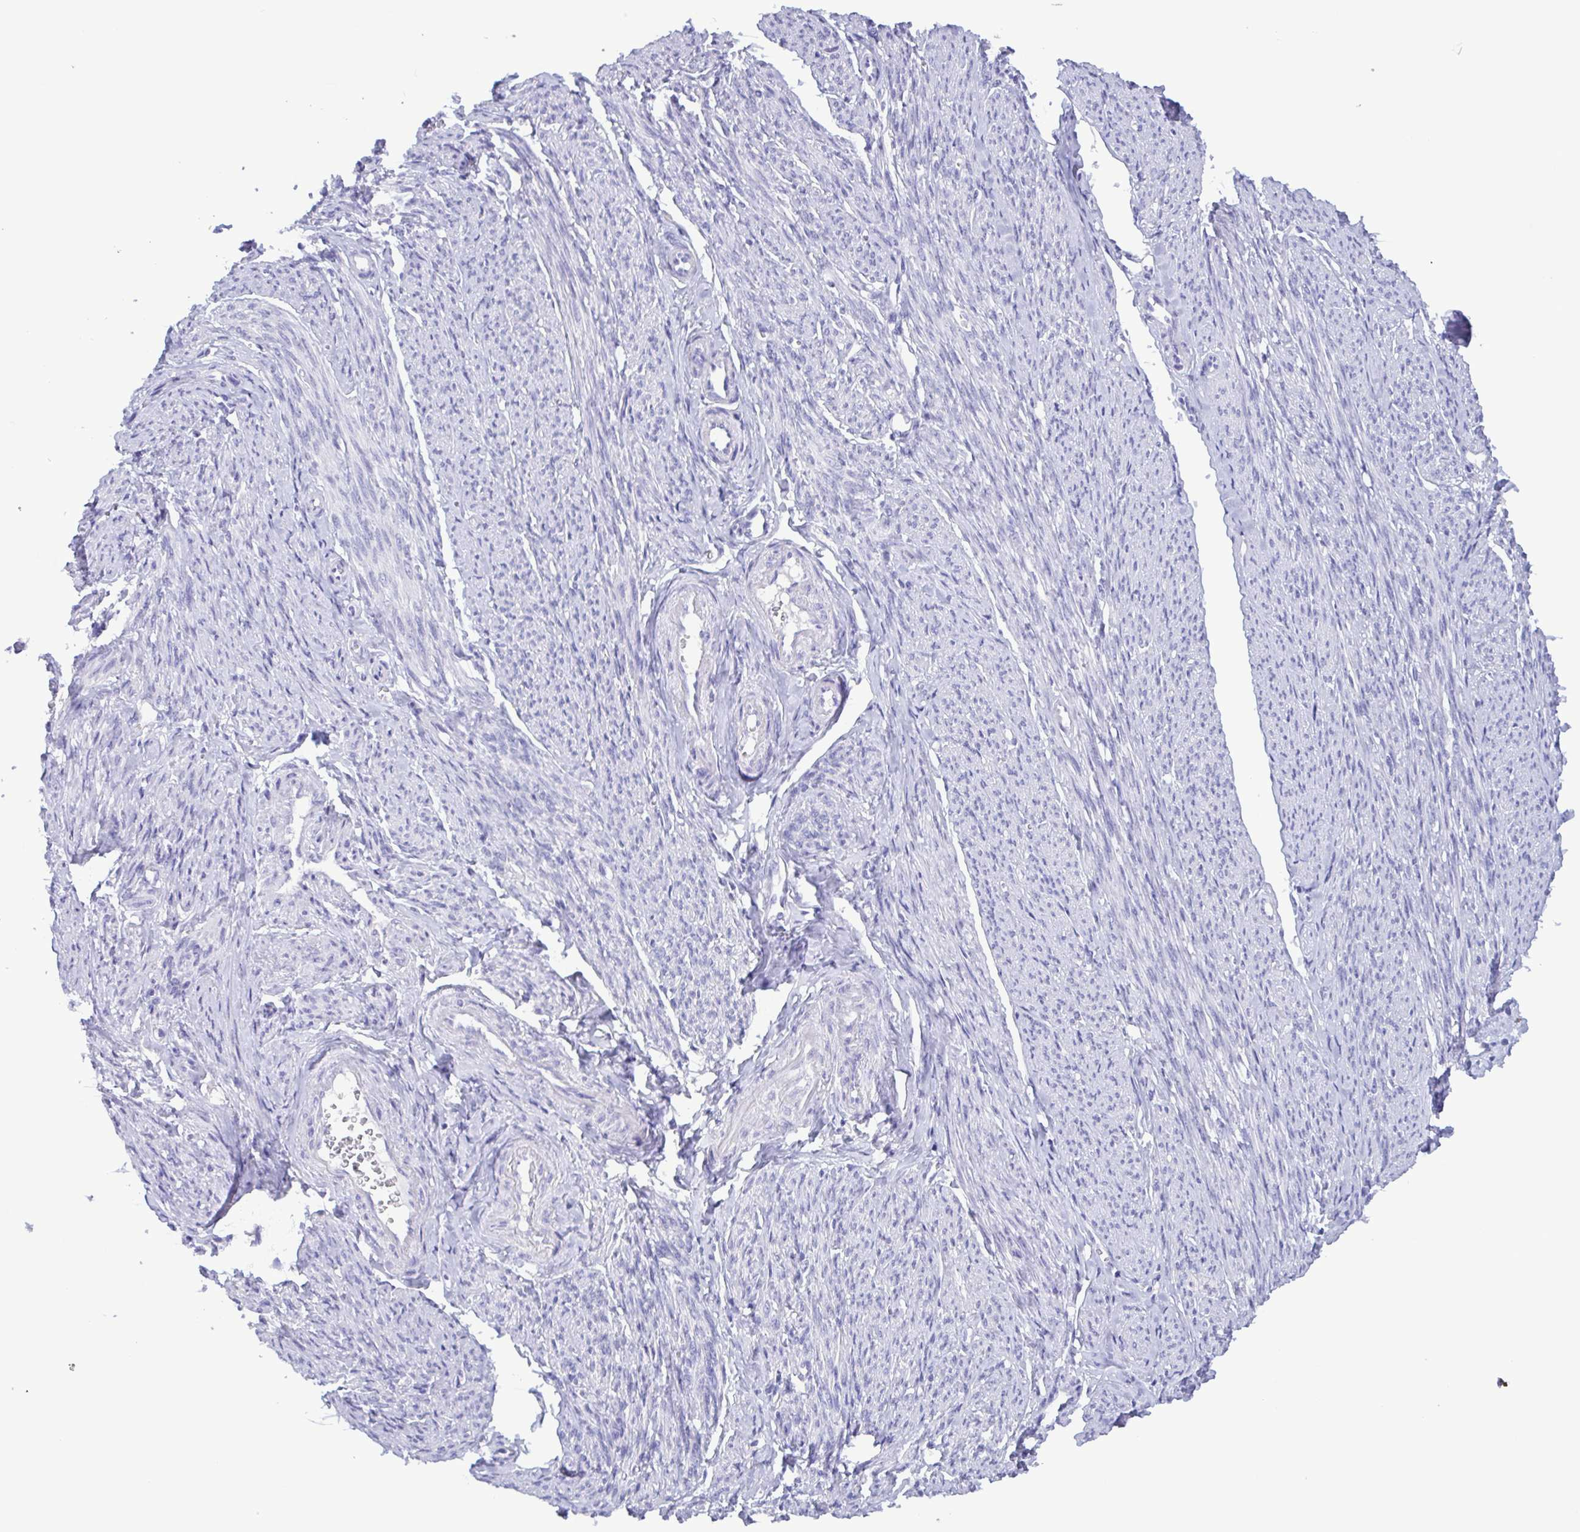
{"staining": {"intensity": "negative", "quantity": "none", "location": "none"}, "tissue": "smooth muscle", "cell_type": "Smooth muscle cells", "image_type": "normal", "snomed": [{"axis": "morphology", "description": "Normal tissue, NOS"}, {"axis": "topography", "description": "Smooth muscle"}], "caption": "An immunohistochemistry histopathology image of benign smooth muscle is shown. There is no staining in smooth muscle cells of smooth muscle. The staining was performed using DAB to visualize the protein expression in brown, while the nuclei were stained in blue with hematoxylin (Magnification: 20x).", "gene": "TNNI3", "patient": {"sex": "female", "age": 65}}